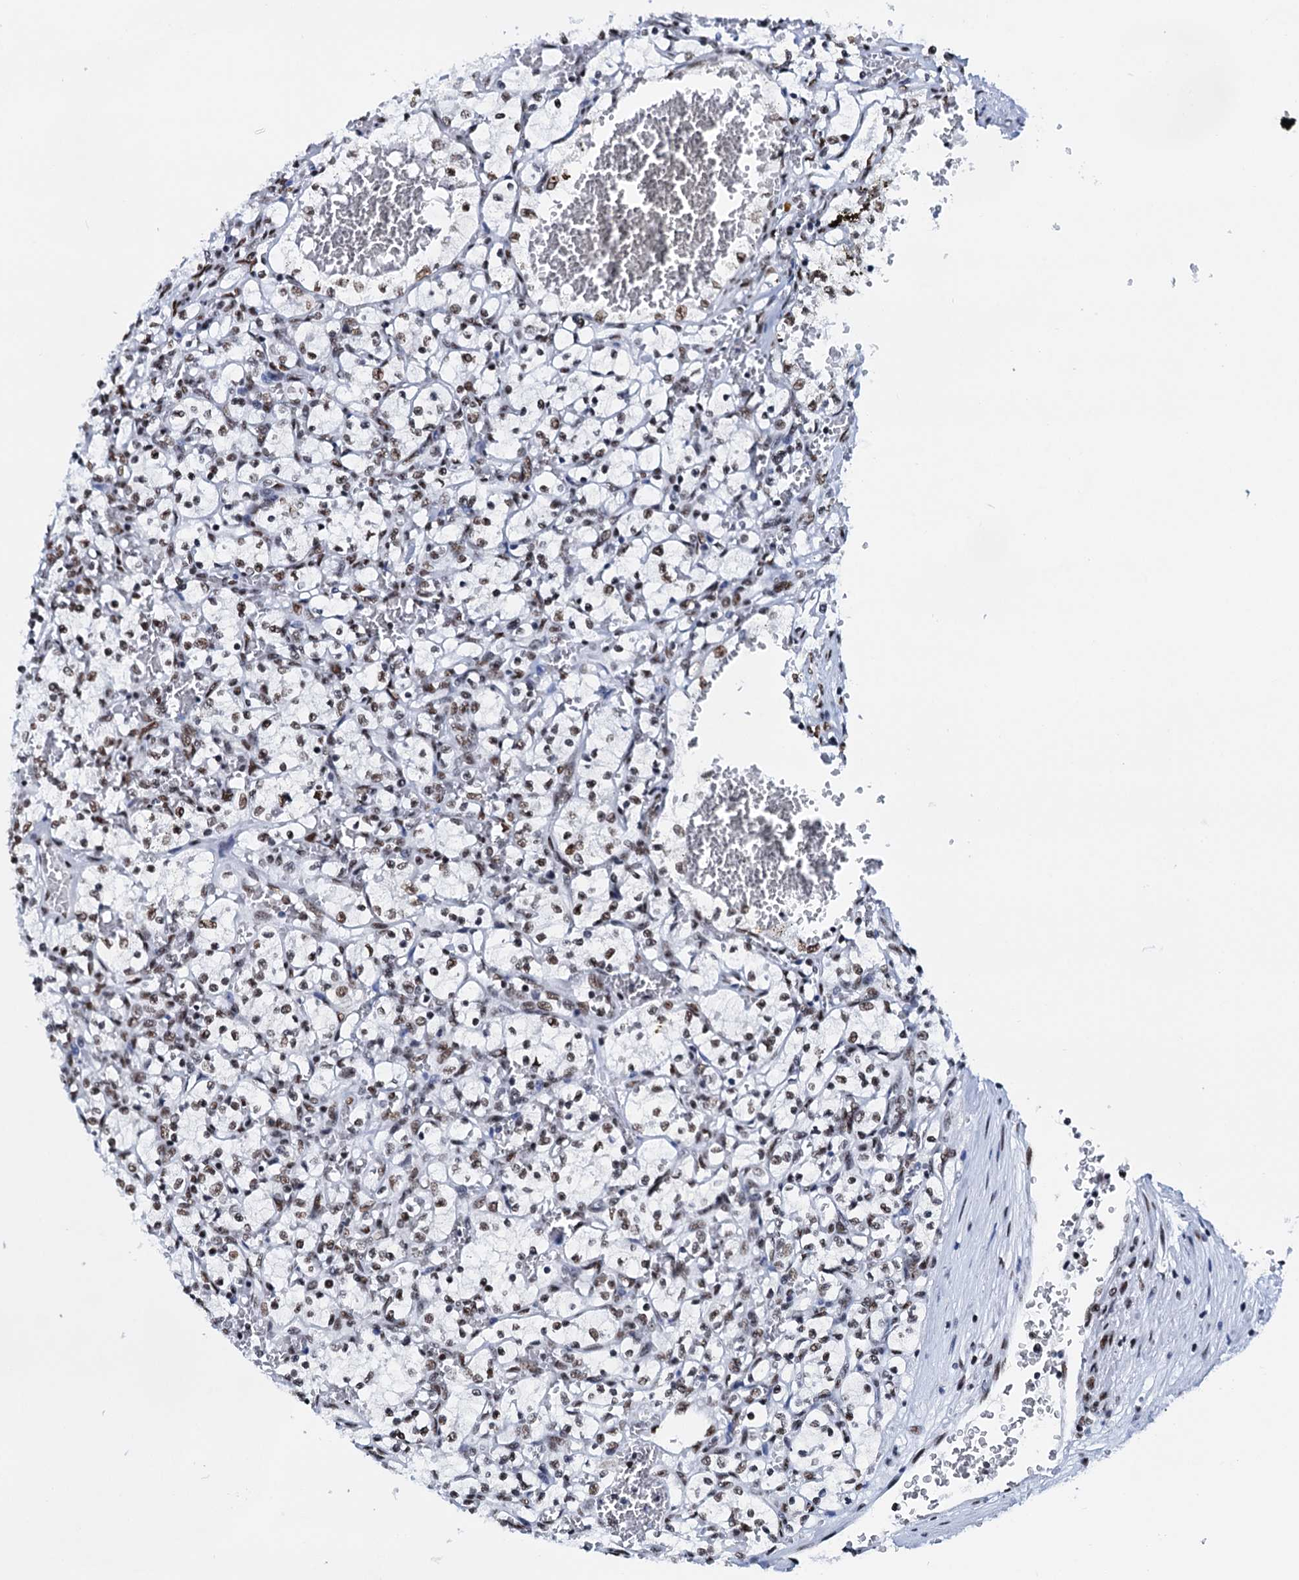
{"staining": {"intensity": "moderate", "quantity": ">75%", "location": "nuclear"}, "tissue": "renal cancer", "cell_type": "Tumor cells", "image_type": "cancer", "snomed": [{"axis": "morphology", "description": "Adenocarcinoma, NOS"}, {"axis": "topography", "description": "Kidney"}], "caption": "Renal cancer (adenocarcinoma) stained with a protein marker displays moderate staining in tumor cells.", "gene": "SLTM", "patient": {"sex": "female", "age": 69}}